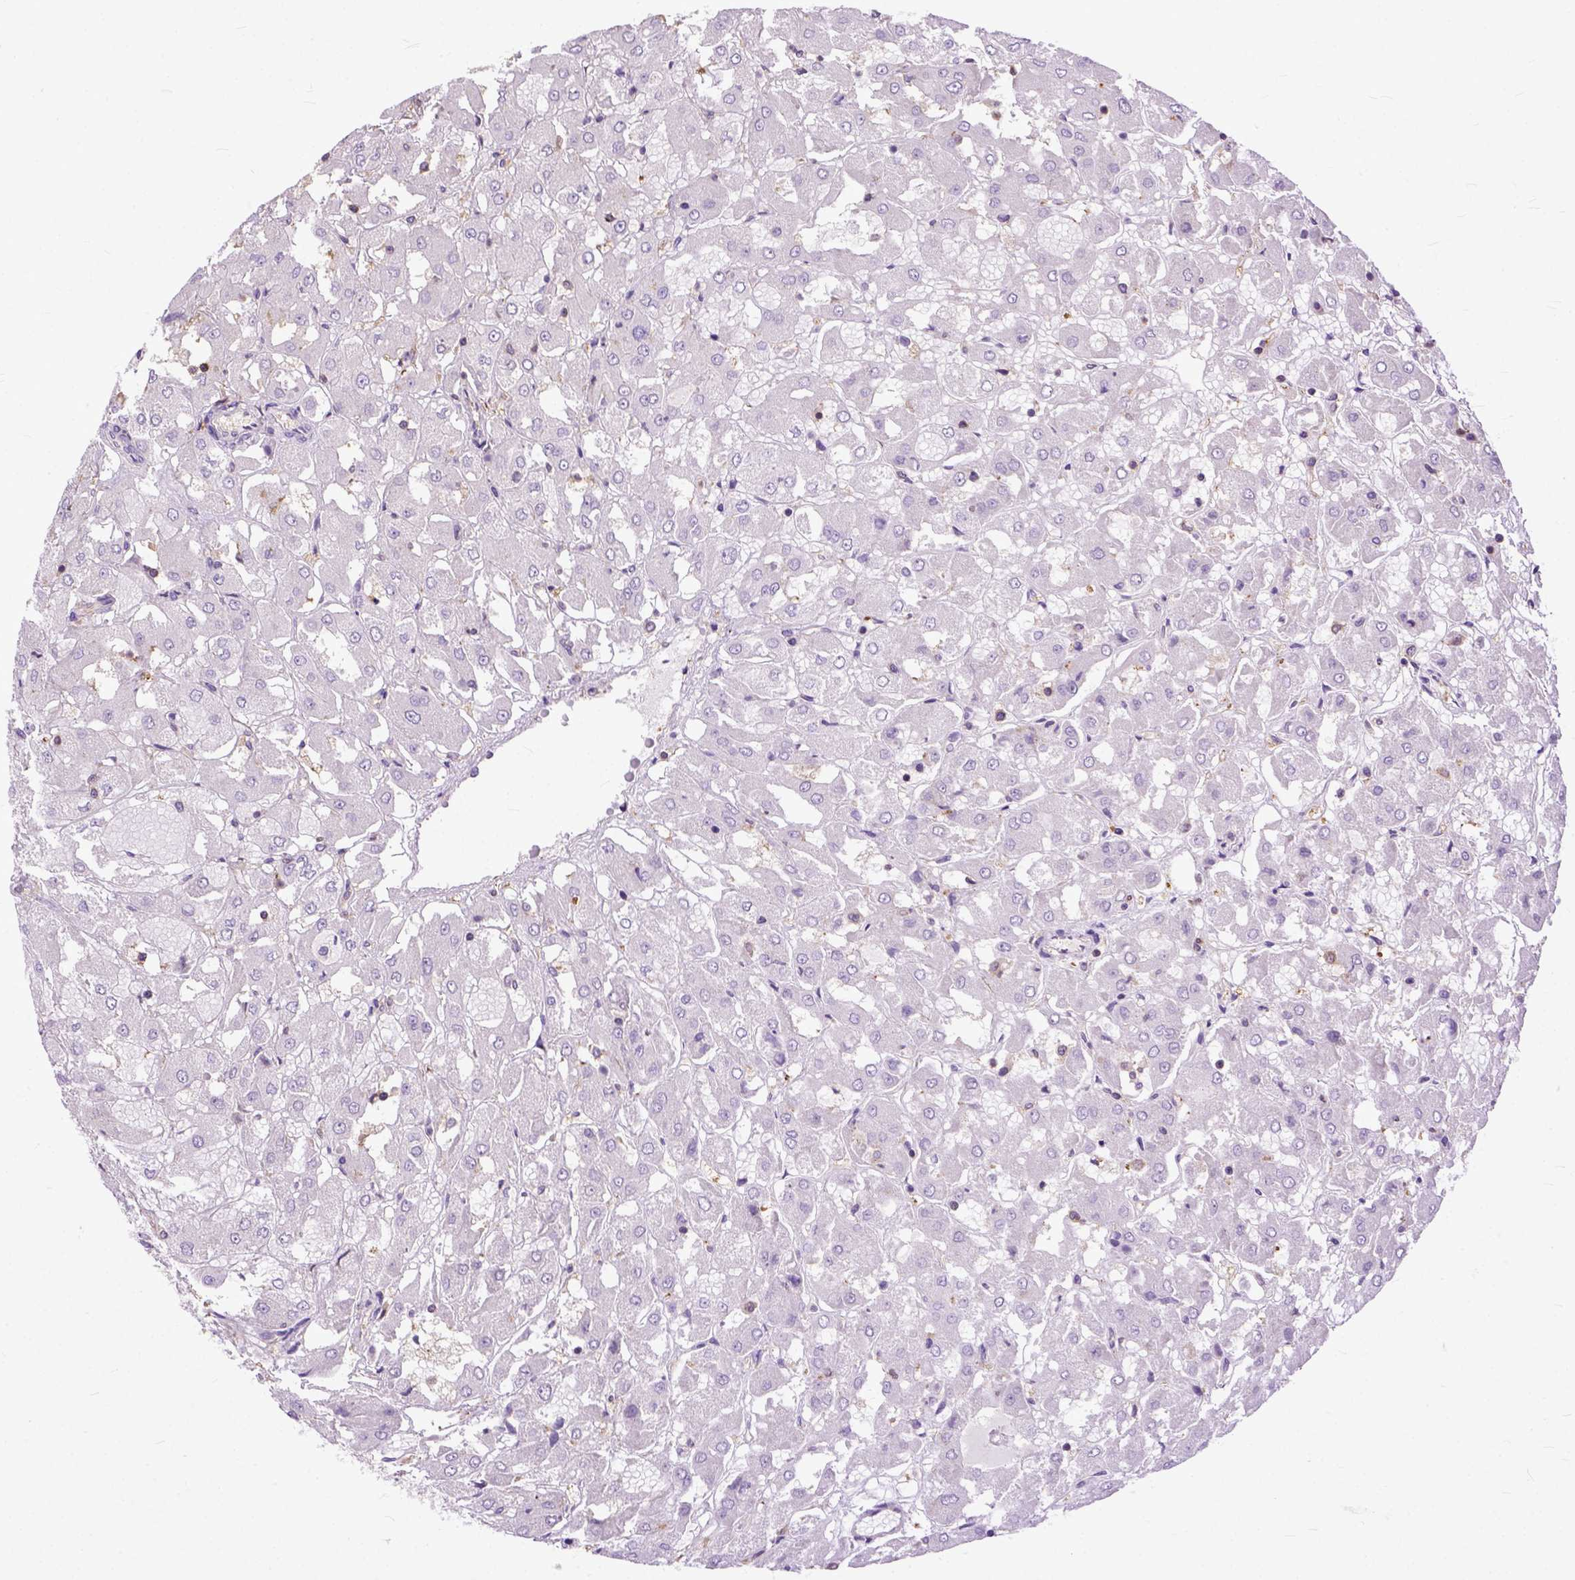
{"staining": {"intensity": "negative", "quantity": "none", "location": "none"}, "tissue": "renal cancer", "cell_type": "Tumor cells", "image_type": "cancer", "snomed": [{"axis": "morphology", "description": "Adenocarcinoma, NOS"}, {"axis": "topography", "description": "Kidney"}], "caption": "The histopathology image shows no significant positivity in tumor cells of renal cancer. (DAB immunohistochemistry with hematoxylin counter stain).", "gene": "NAMPT", "patient": {"sex": "male", "age": 72}}